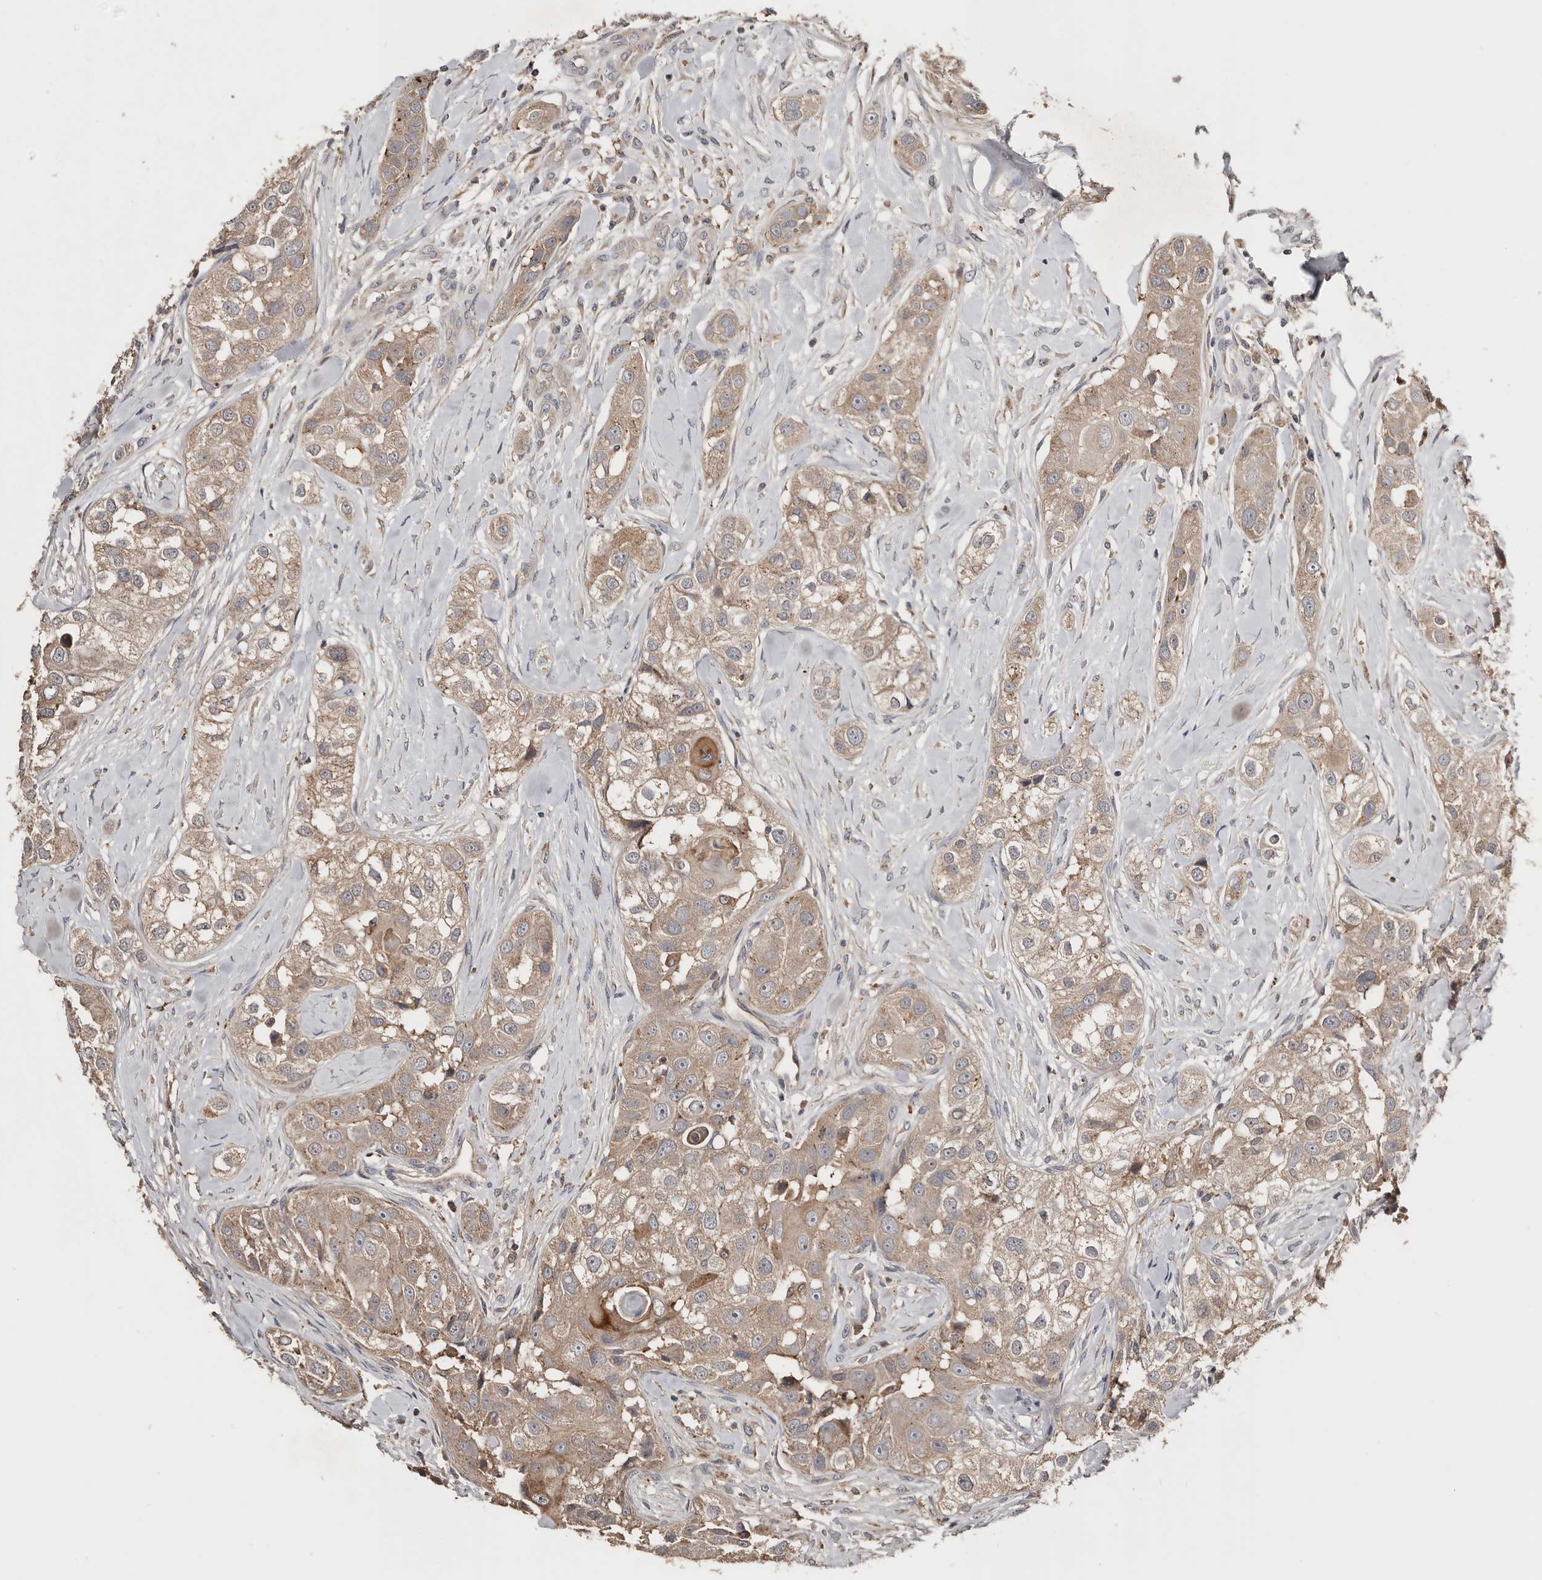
{"staining": {"intensity": "moderate", "quantity": "25%-75%", "location": "cytoplasmic/membranous"}, "tissue": "head and neck cancer", "cell_type": "Tumor cells", "image_type": "cancer", "snomed": [{"axis": "morphology", "description": "Normal tissue, NOS"}, {"axis": "morphology", "description": "Squamous cell carcinoma, NOS"}, {"axis": "topography", "description": "Skeletal muscle"}, {"axis": "topography", "description": "Head-Neck"}], "caption": "IHC staining of head and neck squamous cell carcinoma, which demonstrates medium levels of moderate cytoplasmic/membranous staining in about 25%-75% of tumor cells indicating moderate cytoplasmic/membranous protein staining. The staining was performed using DAB (3,3'-diaminobenzidine) (brown) for protein detection and nuclei were counterstained in hematoxylin (blue).", "gene": "SLC39A2", "patient": {"sex": "male", "age": 51}}